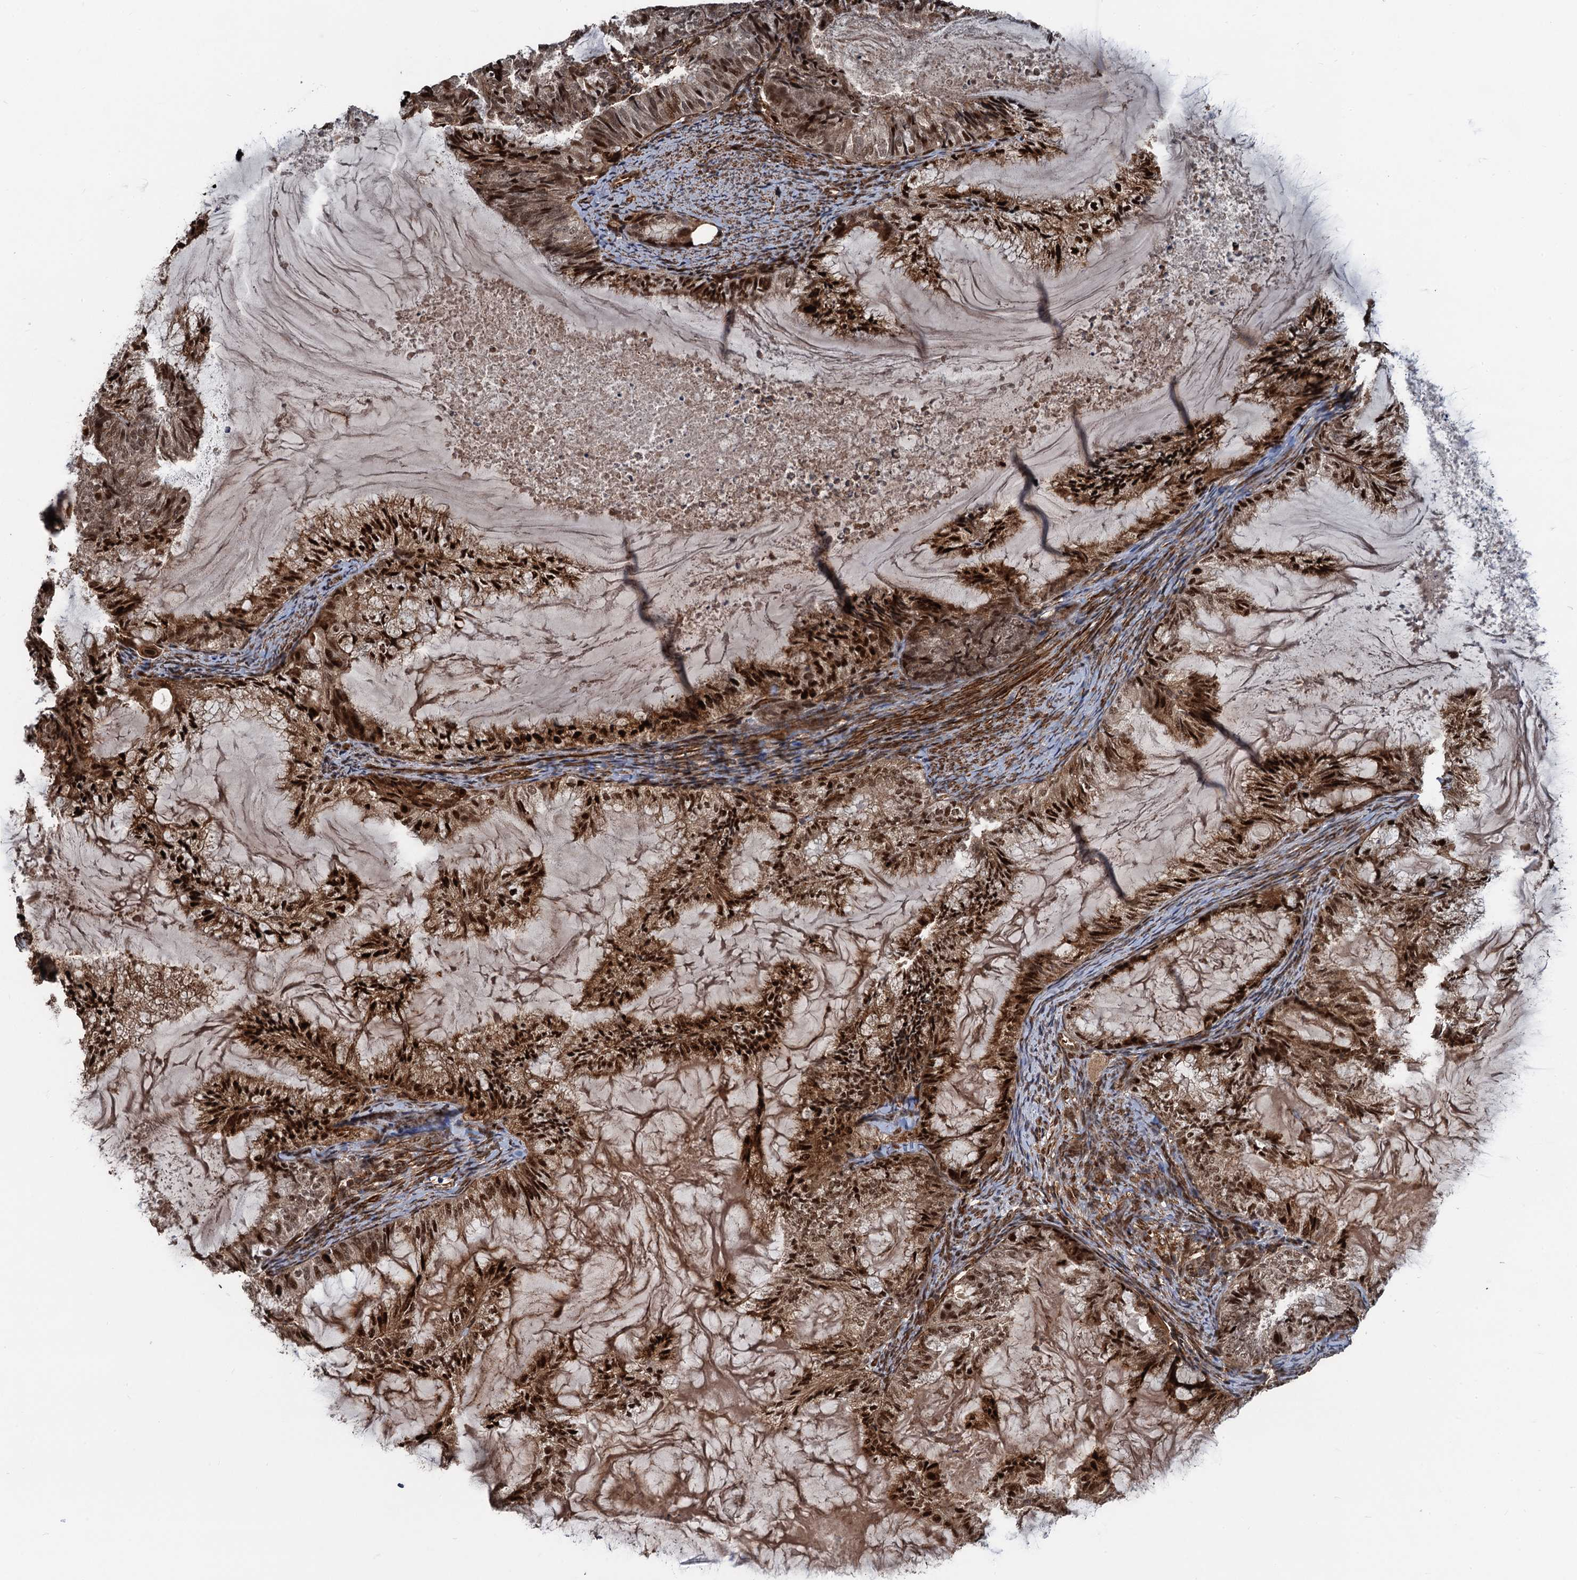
{"staining": {"intensity": "strong", "quantity": ">75%", "location": "cytoplasmic/membranous,nuclear"}, "tissue": "endometrial cancer", "cell_type": "Tumor cells", "image_type": "cancer", "snomed": [{"axis": "morphology", "description": "Adenocarcinoma, NOS"}, {"axis": "topography", "description": "Endometrium"}], "caption": "Strong cytoplasmic/membranous and nuclear protein positivity is present in about >75% of tumor cells in endometrial adenocarcinoma. (Stains: DAB in brown, nuclei in blue, Microscopy: brightfield microscopy at high magnification).", "gene": "SNRNP25", "patient": {"sex": "female", "age": 86}}